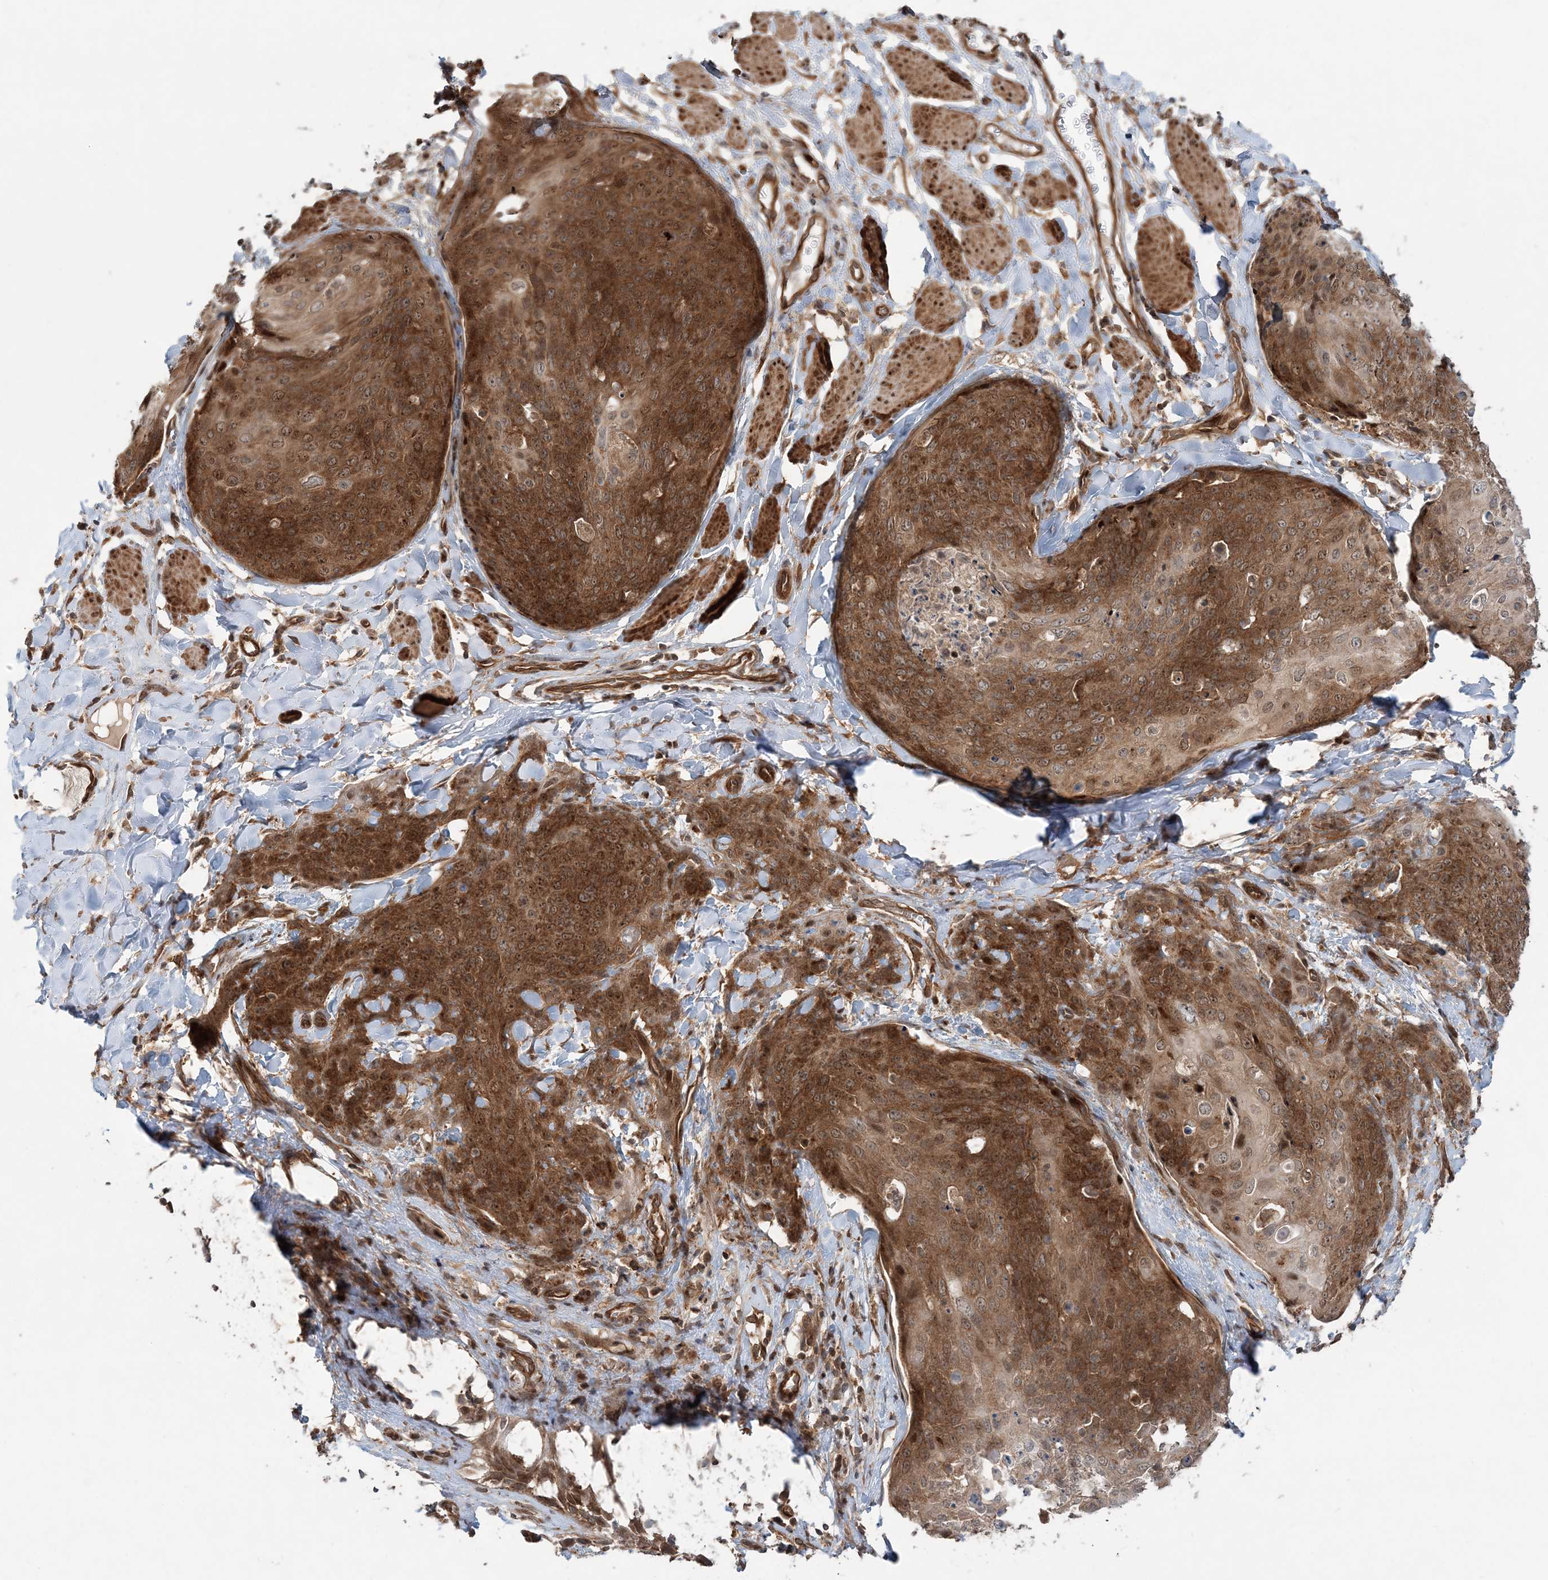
{"staining": {"intensity": "strong", "quantity": ">75%", "location": "cytoplasmic/membranous,nuclear"}, "tissue": "skin cancer", "cell_type": "Tumor cells", "image_type": "cancer", "snomed": [{"axis": "morphology", "description": "Squamous cell carcinoma, NOS"}, {"axis": "topography", "description": "Skin"}, {"axis": "topography", "description": "Vulva"}], "caption": "IHC image of human squamous cell carcinoma (skin) stained for a protein (brown), which exhibits high levels of strong cytoplasmic/membranous and nuclear expression in about >75% of tumor cells.", "gene": "GEMIN5", "patient": {"sex": "female", "age": 85}}